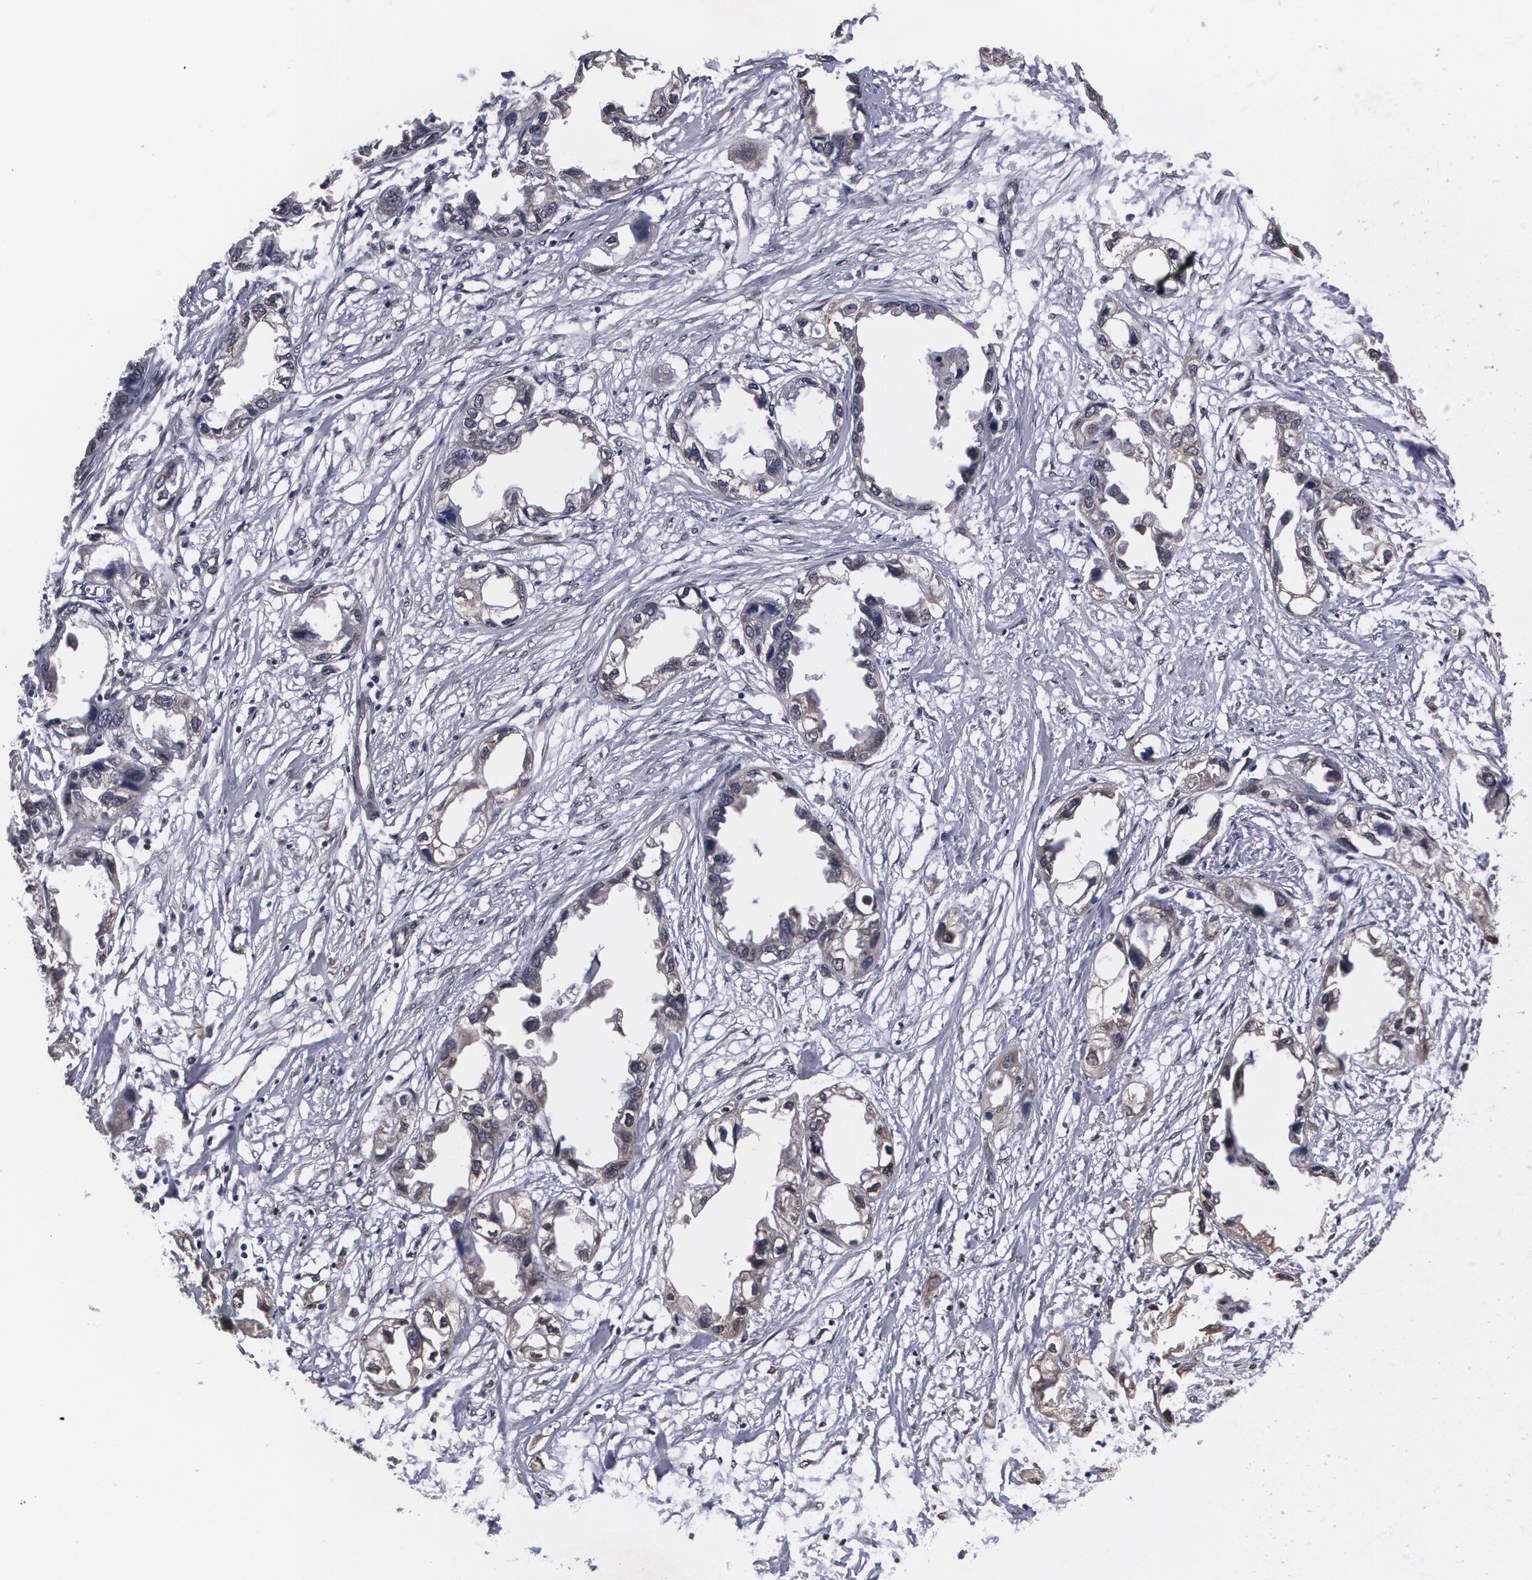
{"staining": {"intensity": "weak", "quantity": "25%-75%", "location": "cytoplasmic/membranous"}, "tissue": "endometrial cancer", "cell_type": "Tumor cells", "image_type": "cancer", "snomed": [{"axis": "morphology", "description": "Adenocarcinoma, NOS"}, {"axis": "topography", "description": "Endometrium"}], "caption": "Endometrial adenocarcinoma tissue demonstrates weak cytoplasmic/membranous expression in about 25%-75% of tumor cells, visualized by immunohistochemistry. Ihc stains the protein in brown and the nuclei are stained blue.", "gene": "MVP", "patient": {"sex": "female", "age": 67}}